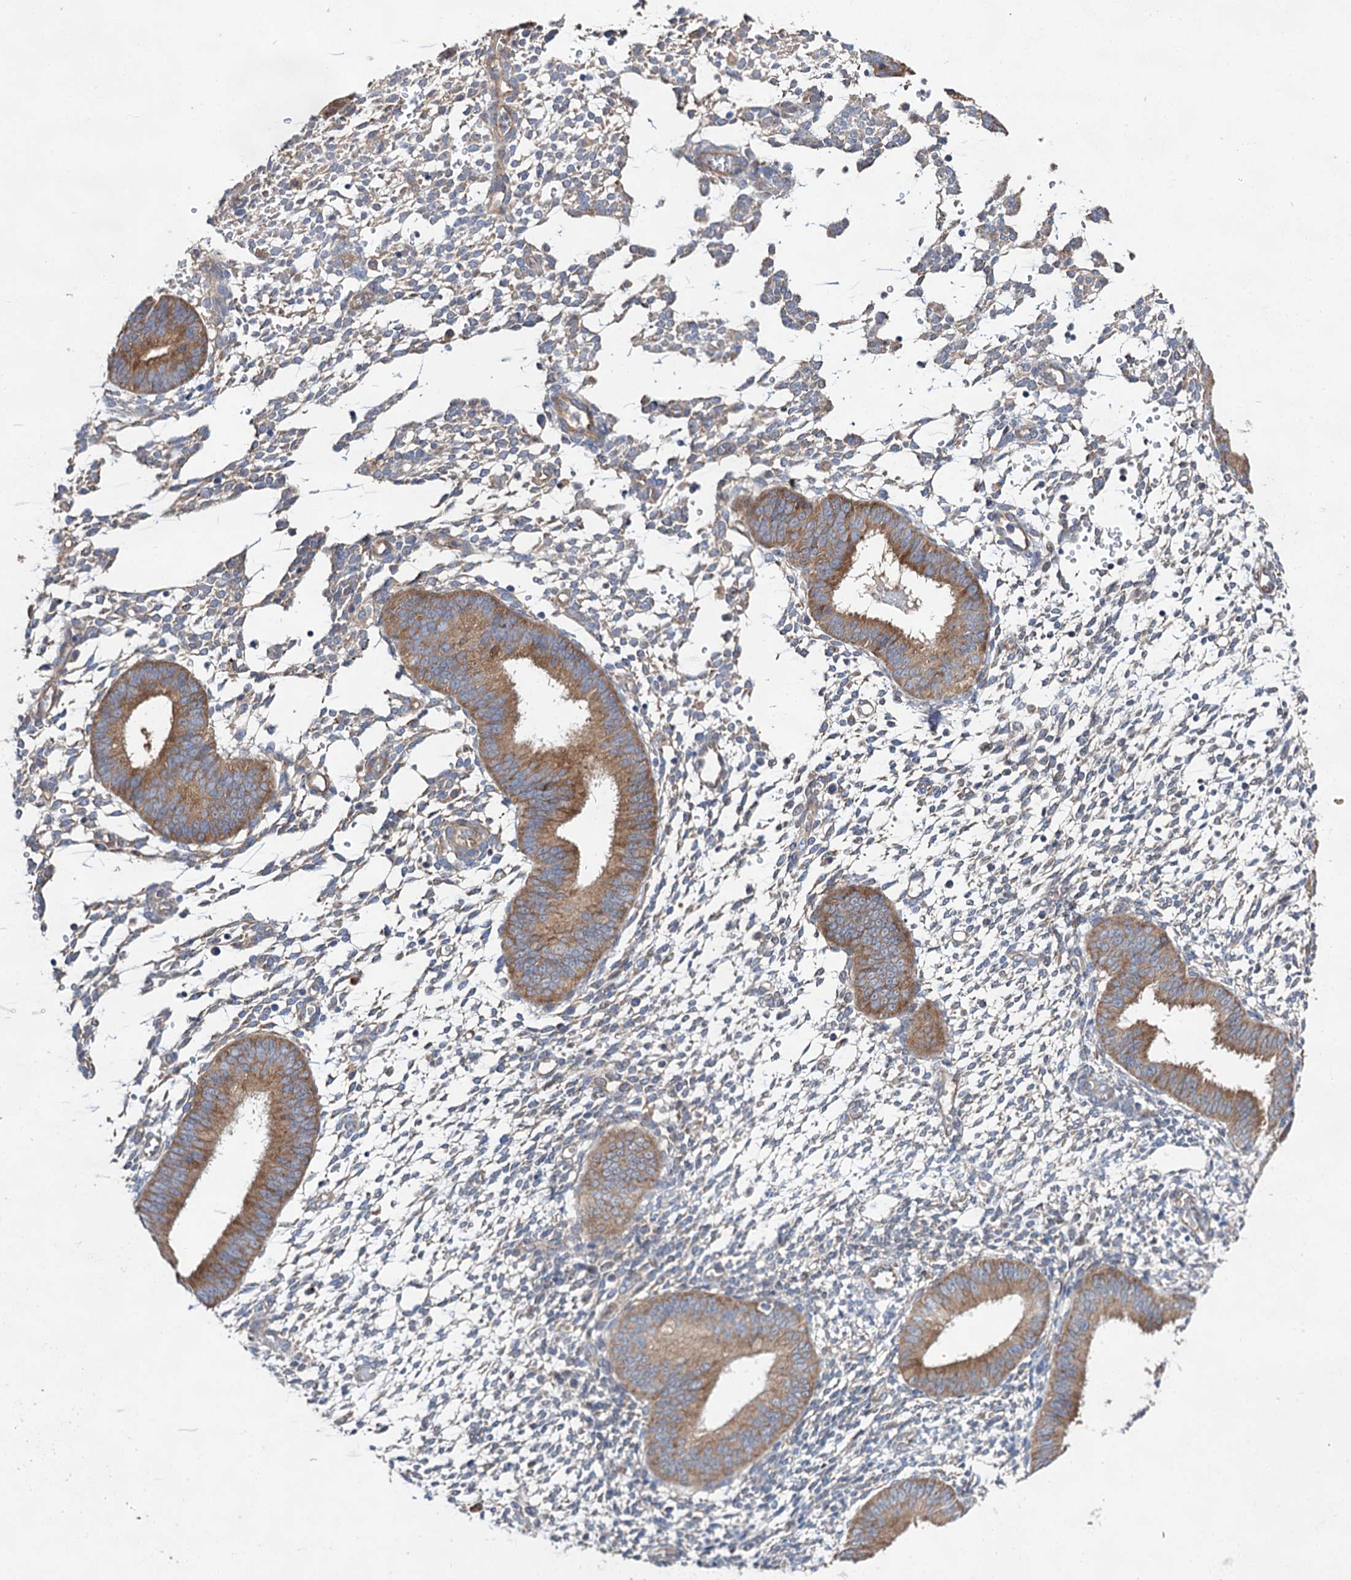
{"staining": {"intensity": "weak", "quantity": "<25%", "location": "cytoplasmic/membranous"}, "tissue": "endometrium", "cell_type": "Cells in endometrial stroma", "image_type": "normal", "snomed": [{"axis": "morphology", "description": "Normal tissue, NOS"}, {"axis": "topography", "description": "Uterus"}, {"axis": "topography", "description": "Endometrium"}], "caption": "Immunohistochemistry histopathology image of unremarkable endometrium stained for a protein (brown), which reveals no expression in cells in endometrial stroma.", "gene": "NAA25", "patient": {"sex": "female", "age": 48}}